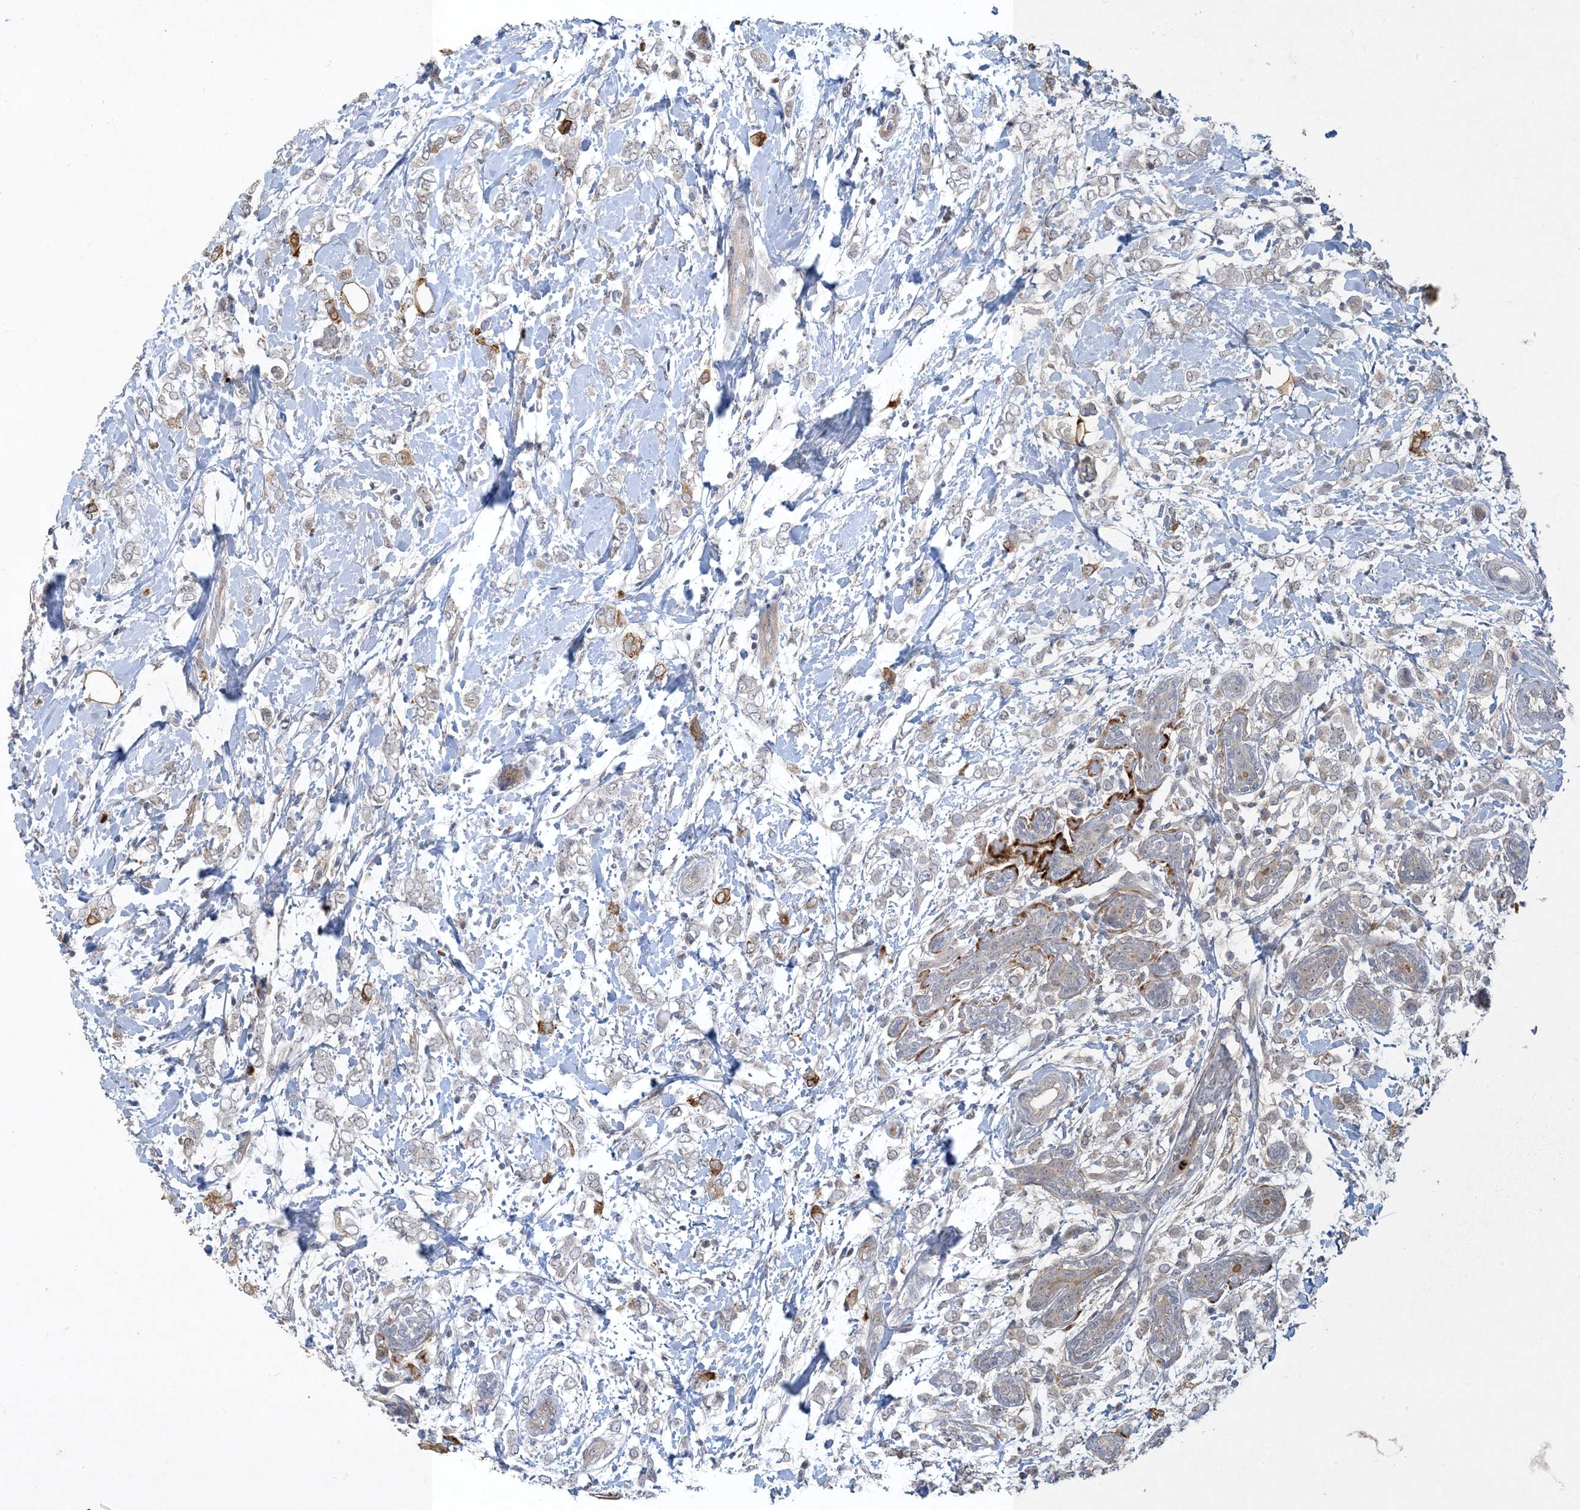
{"staining": {"intensity": "moderate", "quantity": "<25%", "location": "cytoplasmic/membranous"}, "tissue": "breast cancer", "cell_type": "Tumor cells", "image_type": "cancer", "snomed": [{"axis": "morphology", "description": "Normal tissue, NOS"}, {"axis": "morphology", "description": "Lobular carcinoma"}, {"axis": "topography", "description": "Breast"}], "caption": "High-magnification brightfield microscopy of lobular carcinoma (breast) stained with DAB (brown) and counterstained with hematoxylin (blue). tumor cells exhibit moderate cytoplasmic/membranous staining is identified in approximately<25% of cells.", "gene": "CDS1", "patient": {"sex": "female", "age": 47}}